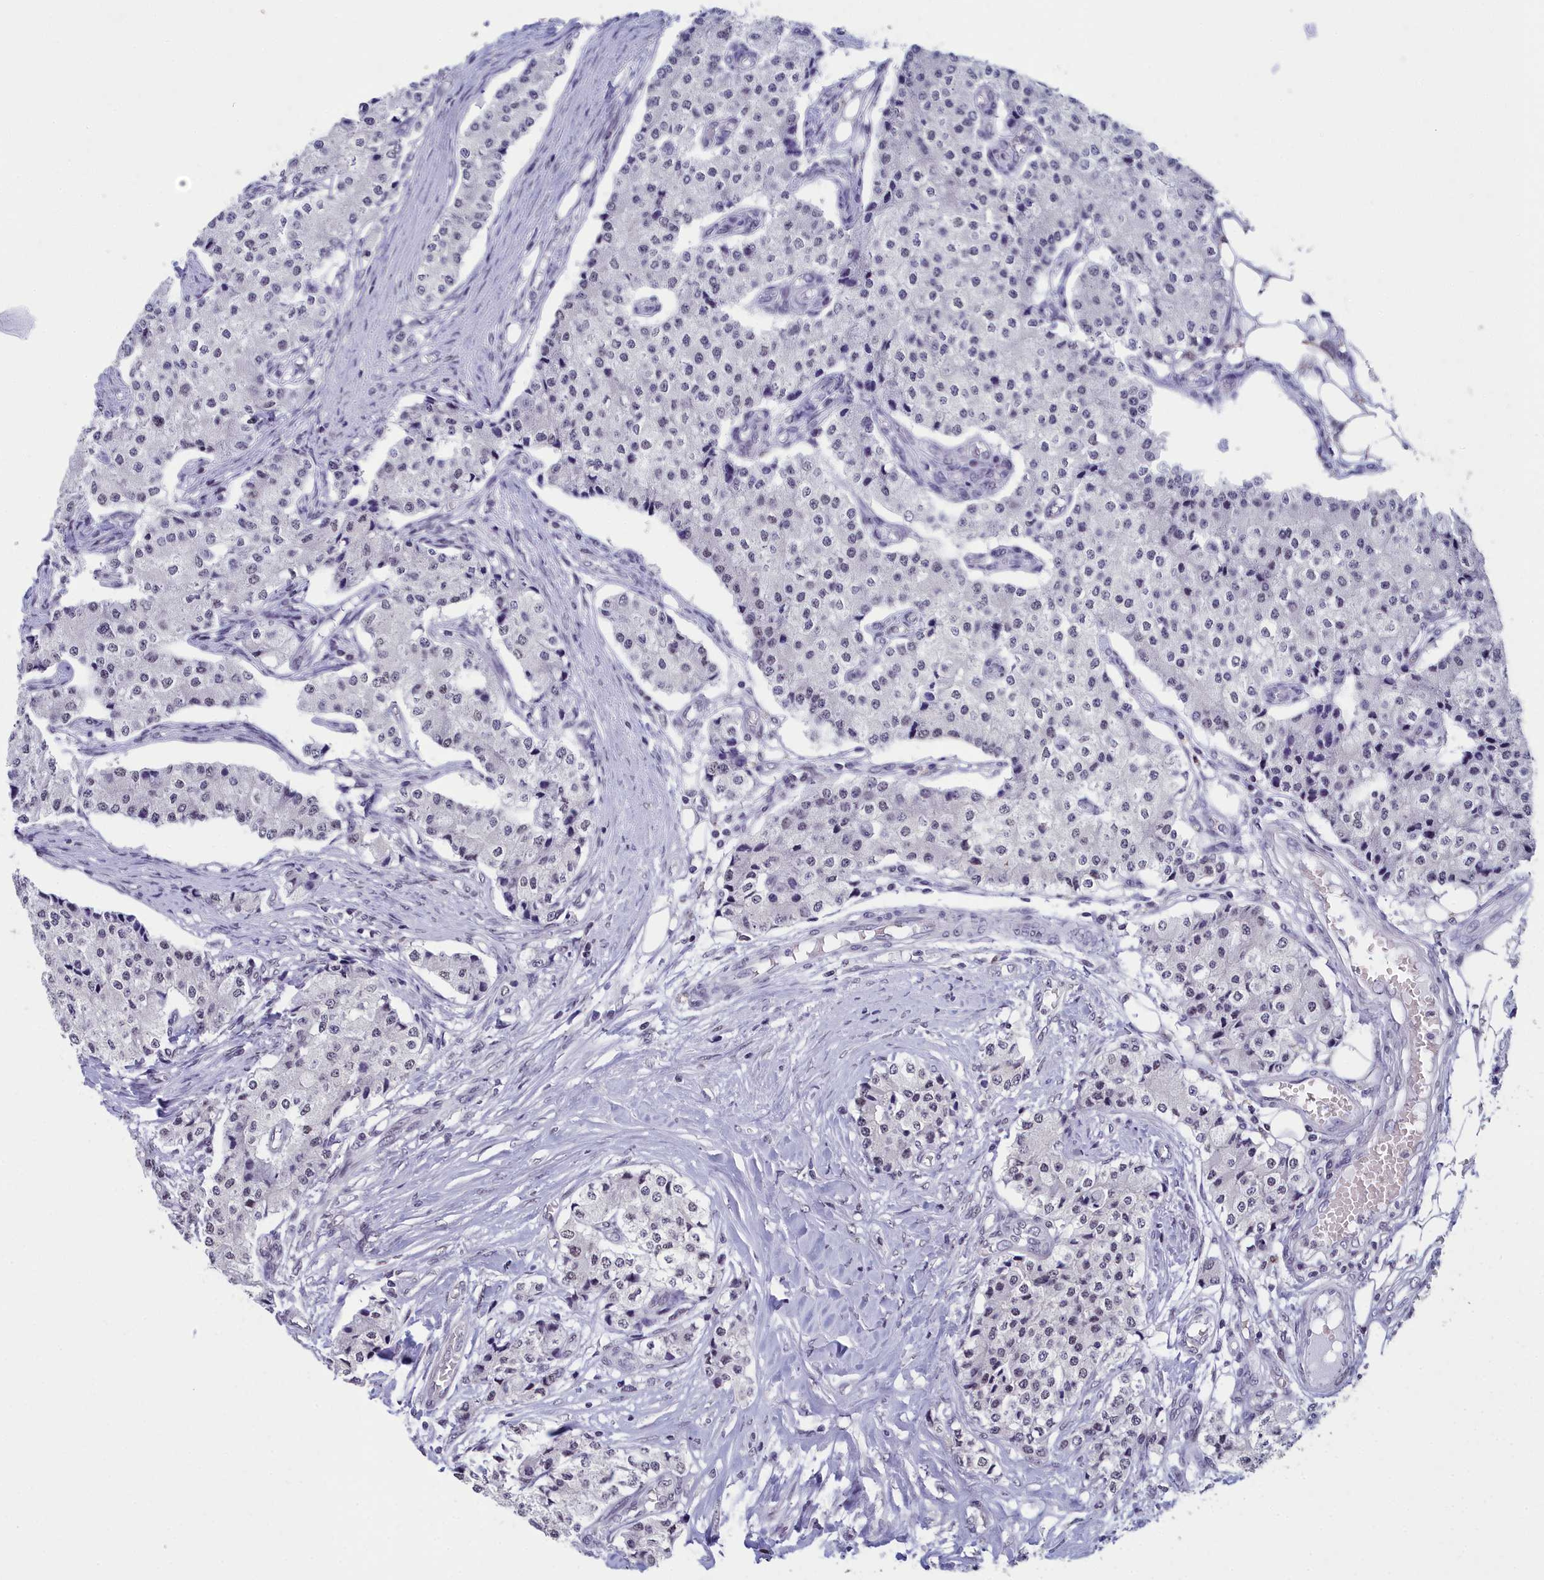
{"staining": {"intensity": "negative", "quantity": "none", "location": "none"}, "tissue": "carcinoid", "cell_type": "Tumor cells", "image_type": "cancer", "snomed": [{"axis": "morphology", "description": "Carcinoid, malignant, NOS"}, {"axis": "topography", "description": "Colon"}], "caption": "Malignant carcinoid was stained to show a protein in brown. There is no significant staining in tumor cells. The staining was performed using DAB (3,3'-diaminobenzidine) to visualize the protein expression in brown, while the nuclei were stained in blue with hematoxylin (Magnification: 20x).", "gene": "CCDC97", "patient": {"sex": "female", "age": 52}}